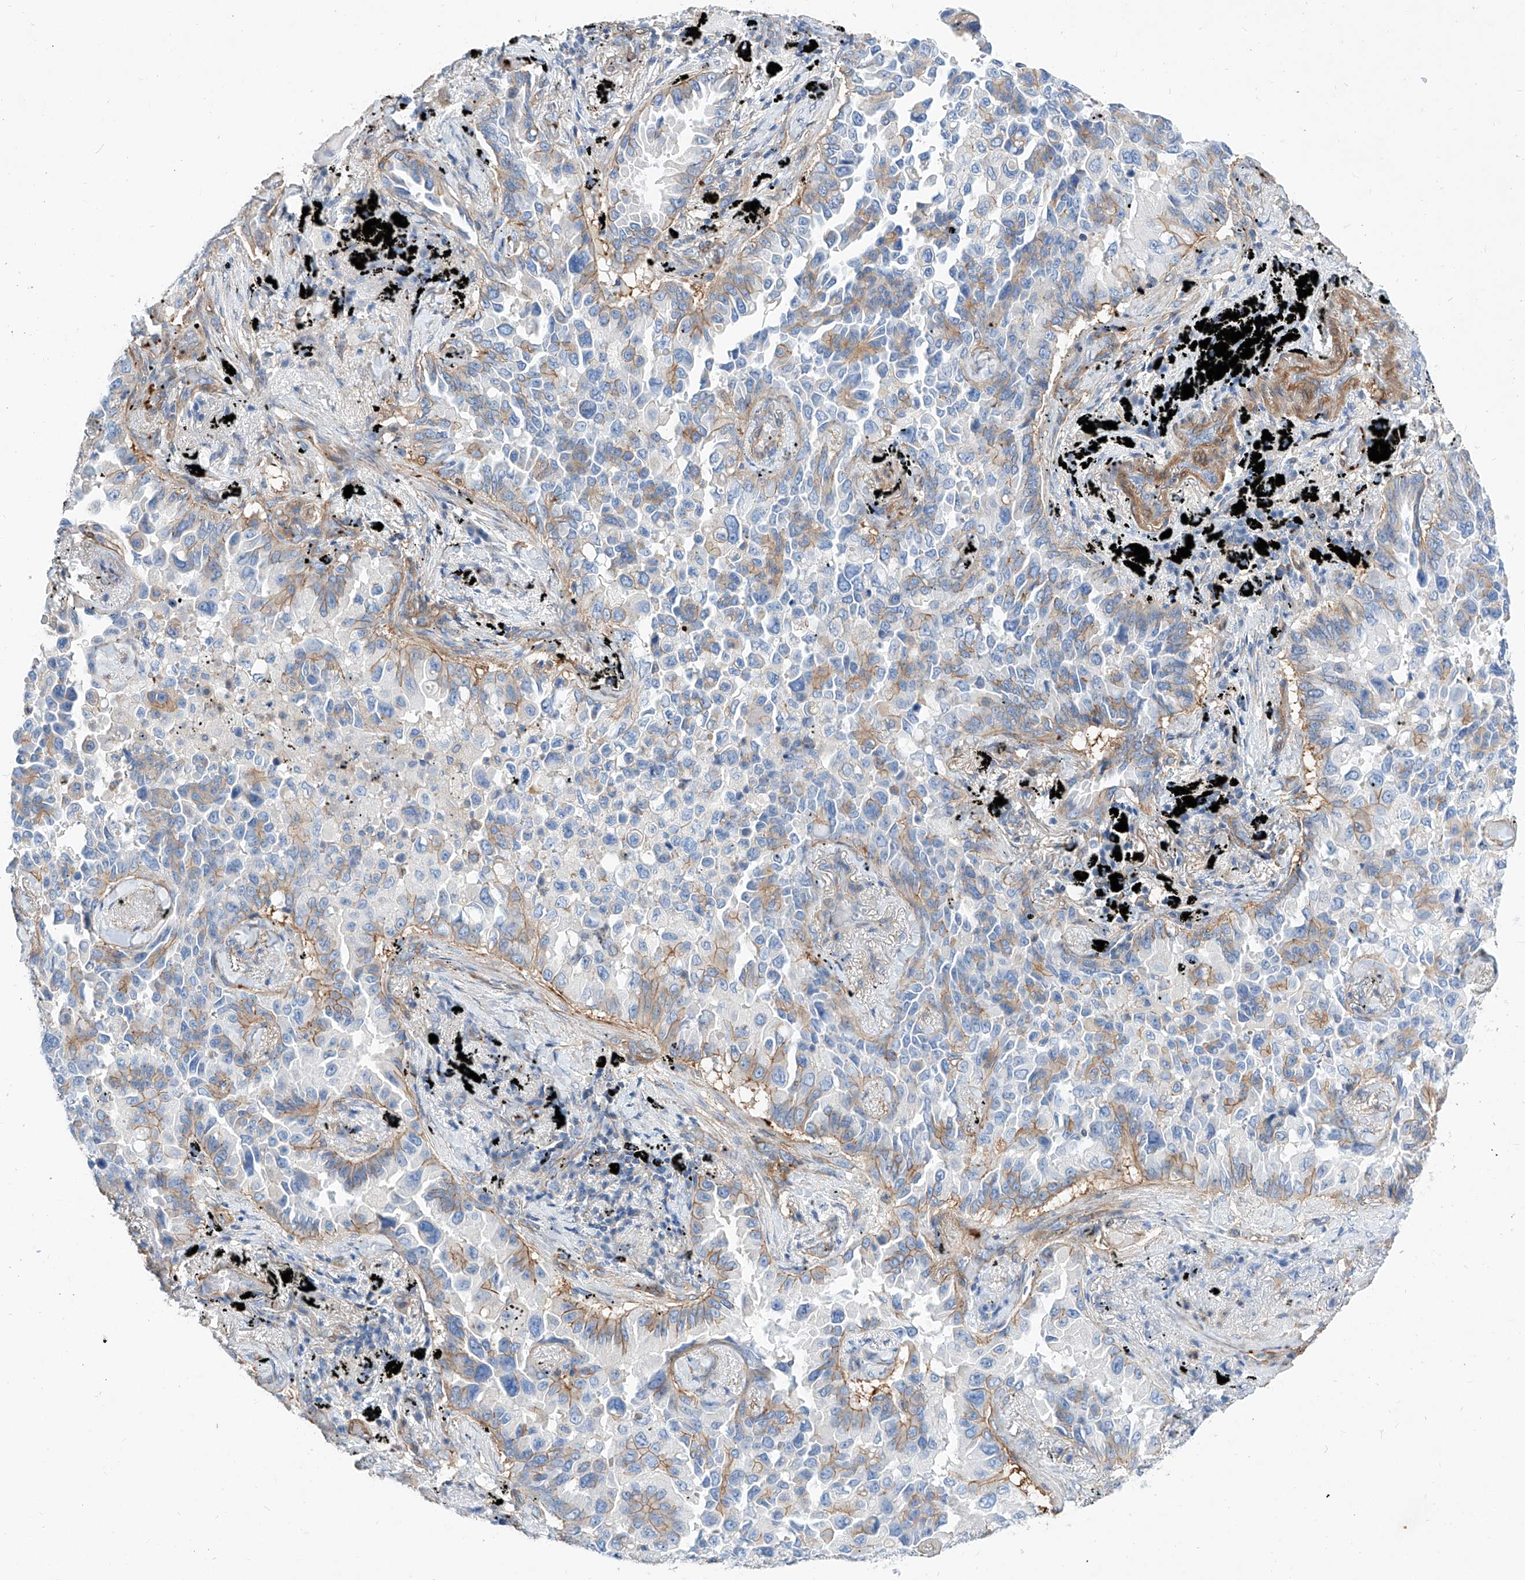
{"staining": {"intensity": "moderate", "quantity": "25%-75%", "location": "cytoplasmic/membranous"}, "tissue": "lung cancer", "cell_type": "Tumor cells", "image_type": "cancer", "snomed": [{"axis": "morphology", "description": "Adenocarcinoma, NOS"}, {"axis": "topography", "description": "Lung"}], "caption": "Human adenocarcinoma (lung) stained with a brown dye shows moderate cytoplasmic/membranous positive expression in about 25%-75% of tumor cells.", "gene": "TAS2R60", "patient": {"sex": "female", "age": 67}}